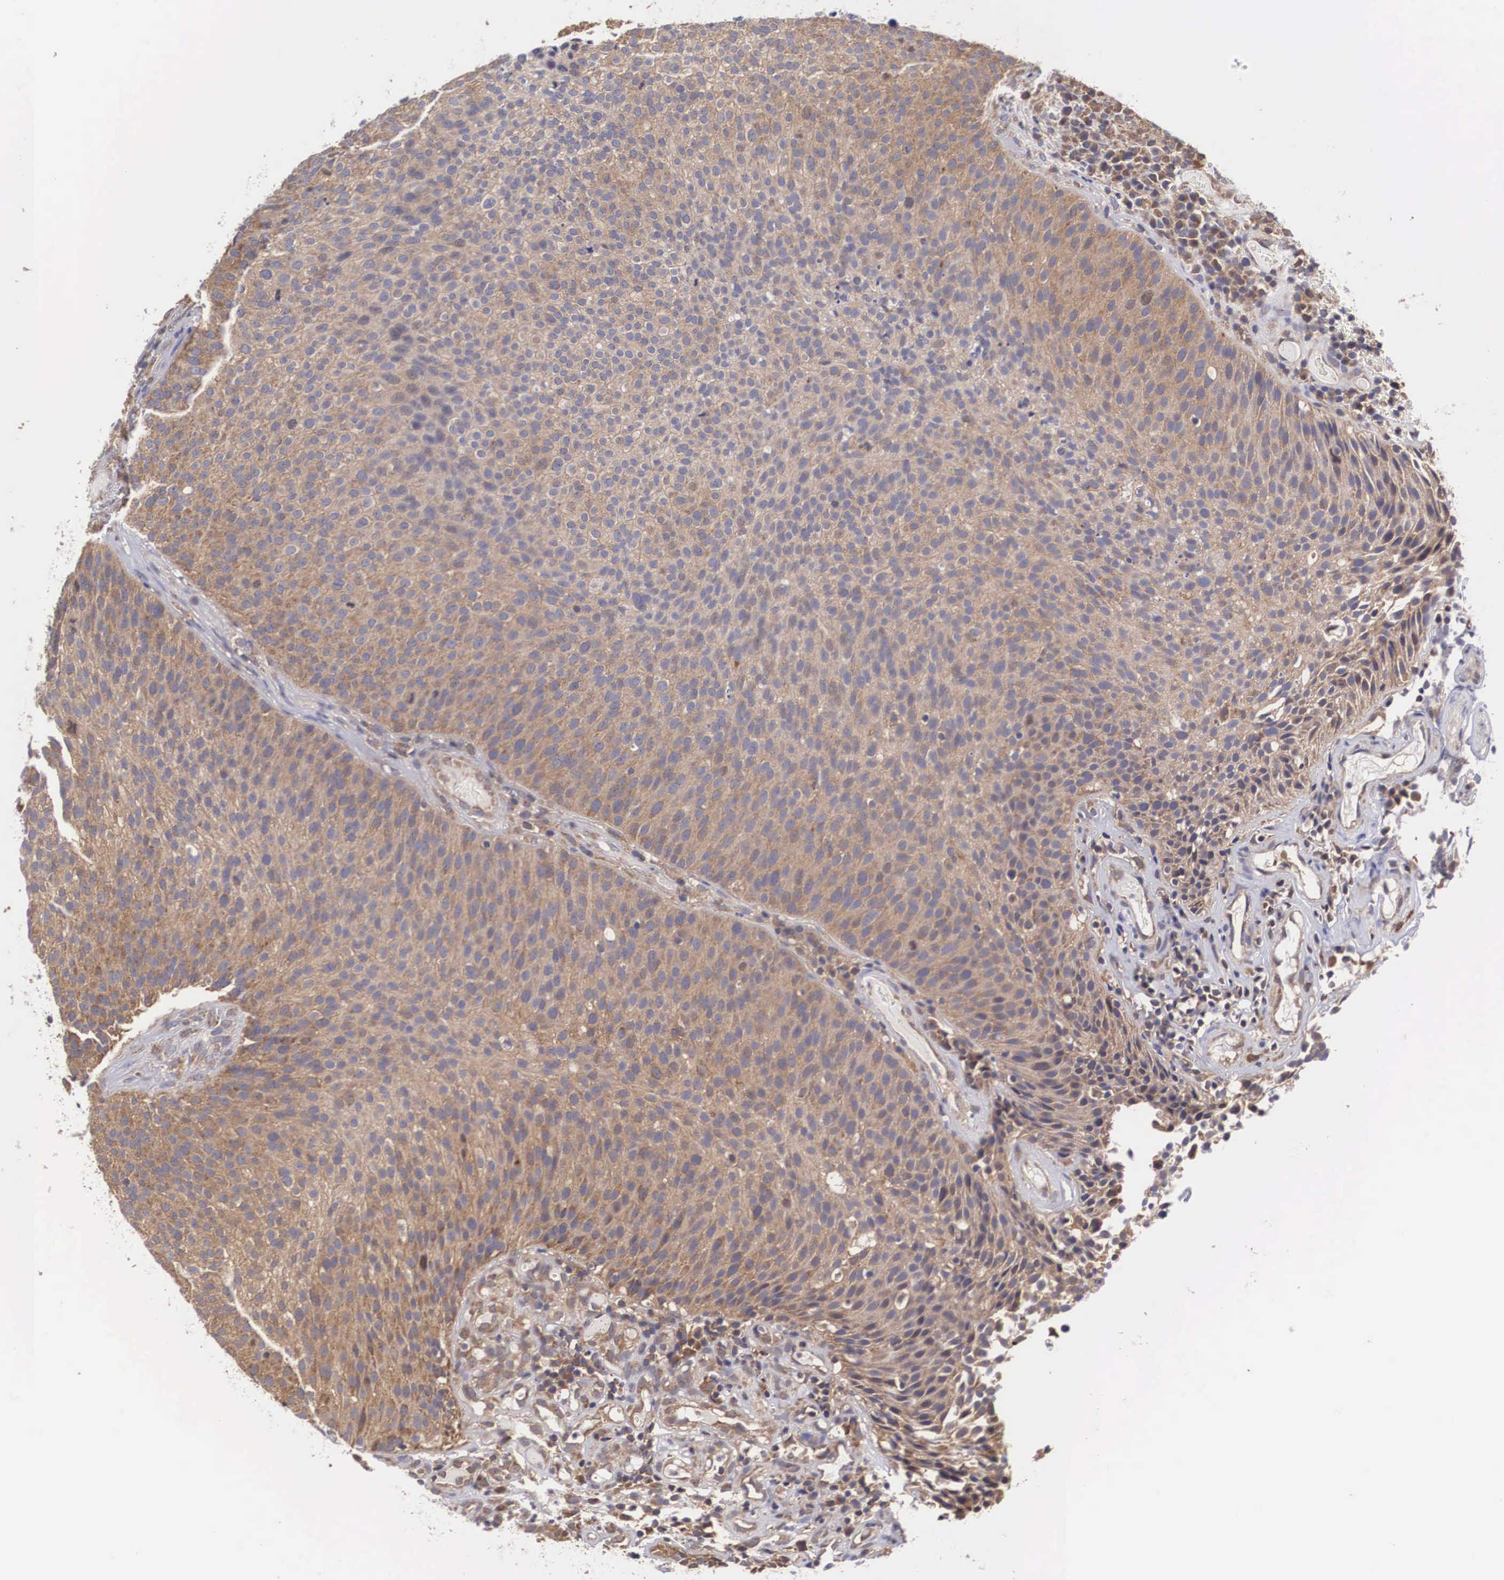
{"staining": {"intensity": "moderate", "quantity": ">75%", "location": "cytoplasmic/membranous"}, "tissue": "urothelial cancer", "cell_type": "Tumor cells", "image_type": "cancer", "snomed": [{"axis": "morphology", "description": "Urothelial carcinoma, Low grade"}, {"axis": "topography", "description": "Urinary bladder"}], "caption": "Low-grade urothelial carcinoma was stained to show a protein in brown. There is medium levels of moderate cytoplasmic/membranous staining in about >75% of tumor cells. The protein of interest is shown in brown color, while the nuclei are stained blue.", "gene": "DHRS1", "patient": {"sex": "male", "age": 85}}